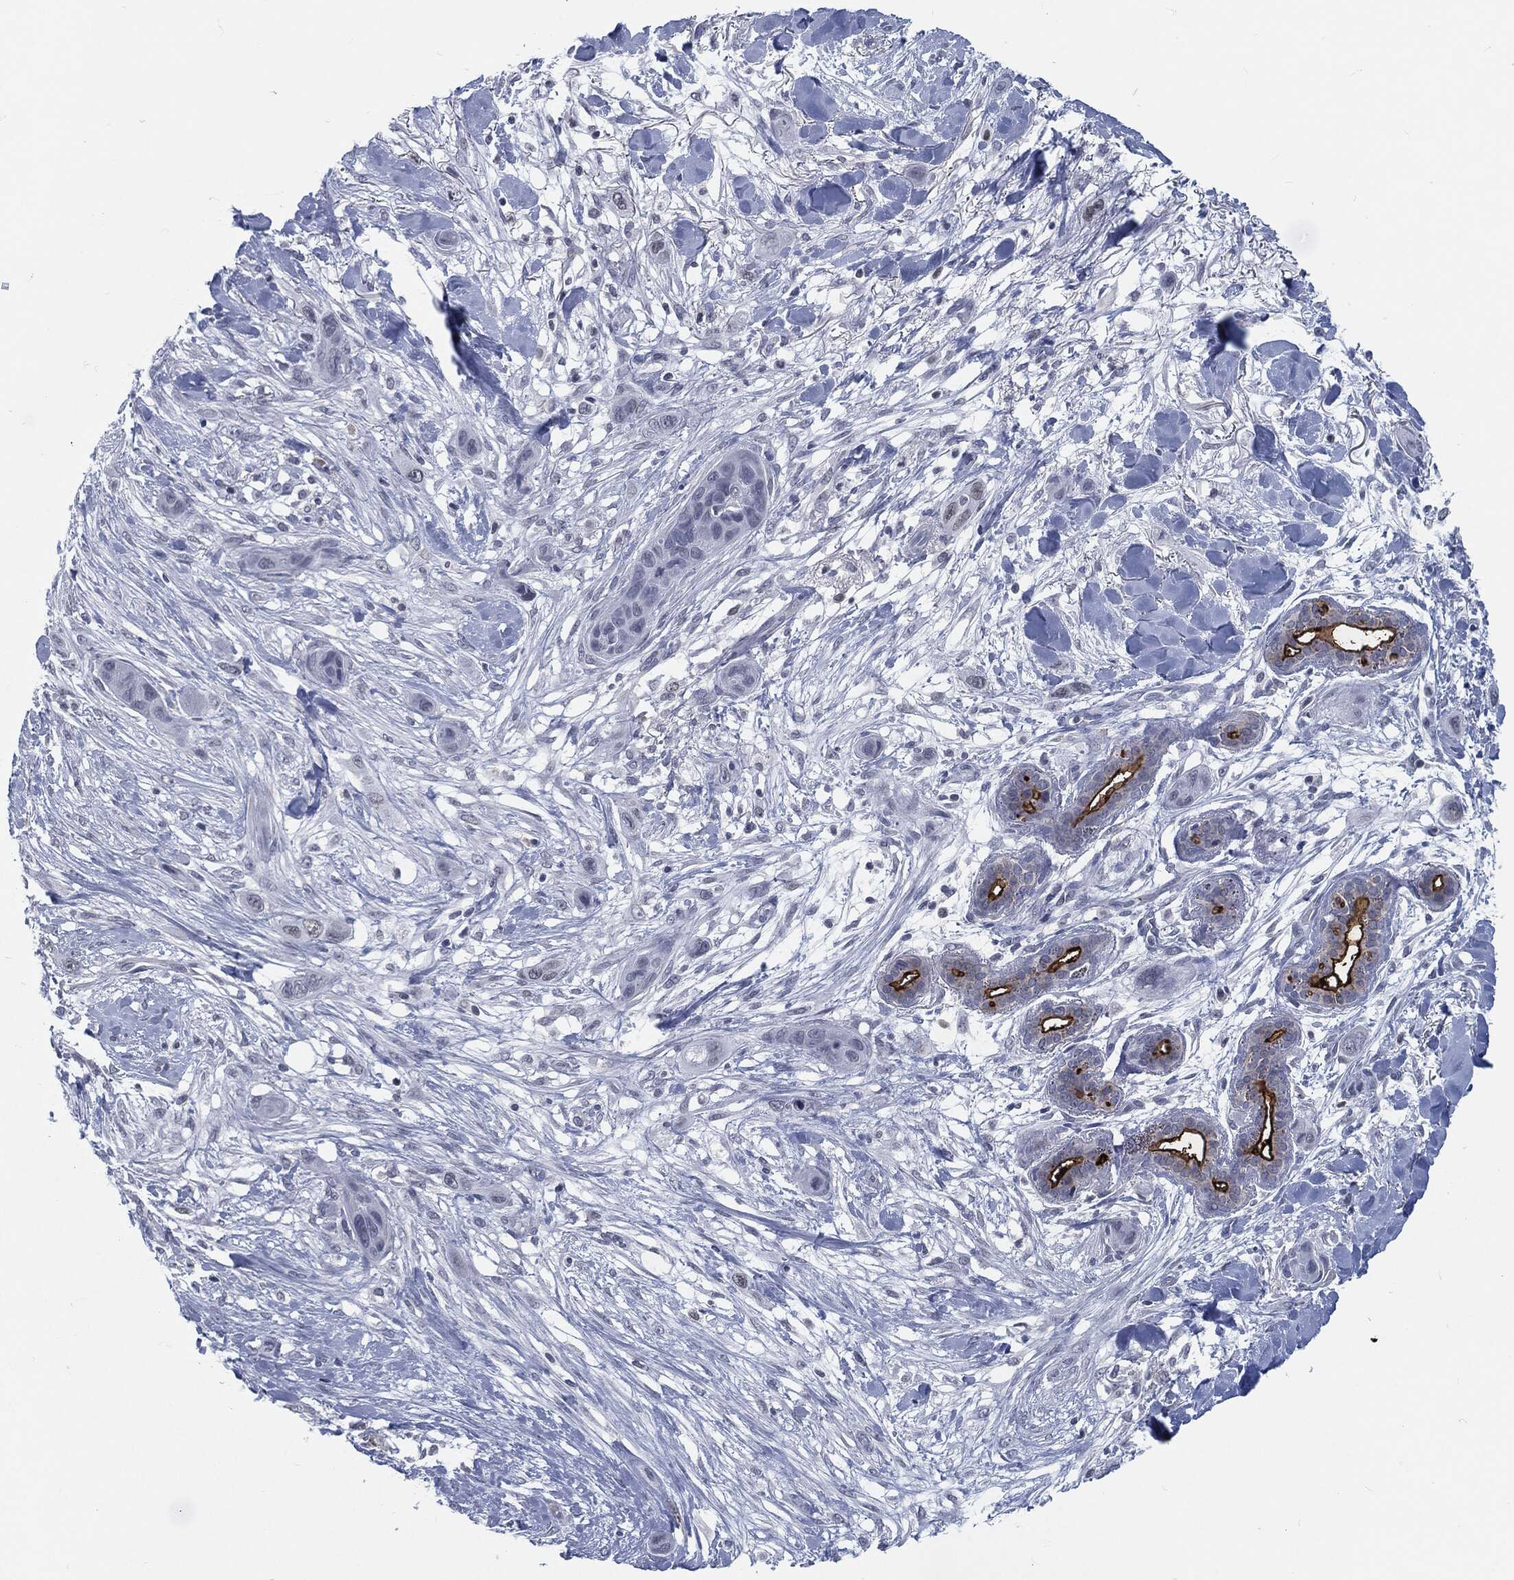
{"staining": {"intensity": "negative", "quantity": "none", "location": "none"}, "tissue": "skin cancer", "cell_type": "Tumor cells", "image_type": "cancer", "snomed": [{"axis": "morphology", "description": "Squamous cell carcinoma, NOS"}, {"axis": "topography", "description": "Skin"}], "caption": "Tumor cells are negative for protein expression in human skin squamous cell carcinoma.", "gene": "PROM1", "patient": {"sex": "male", "age": 78}}